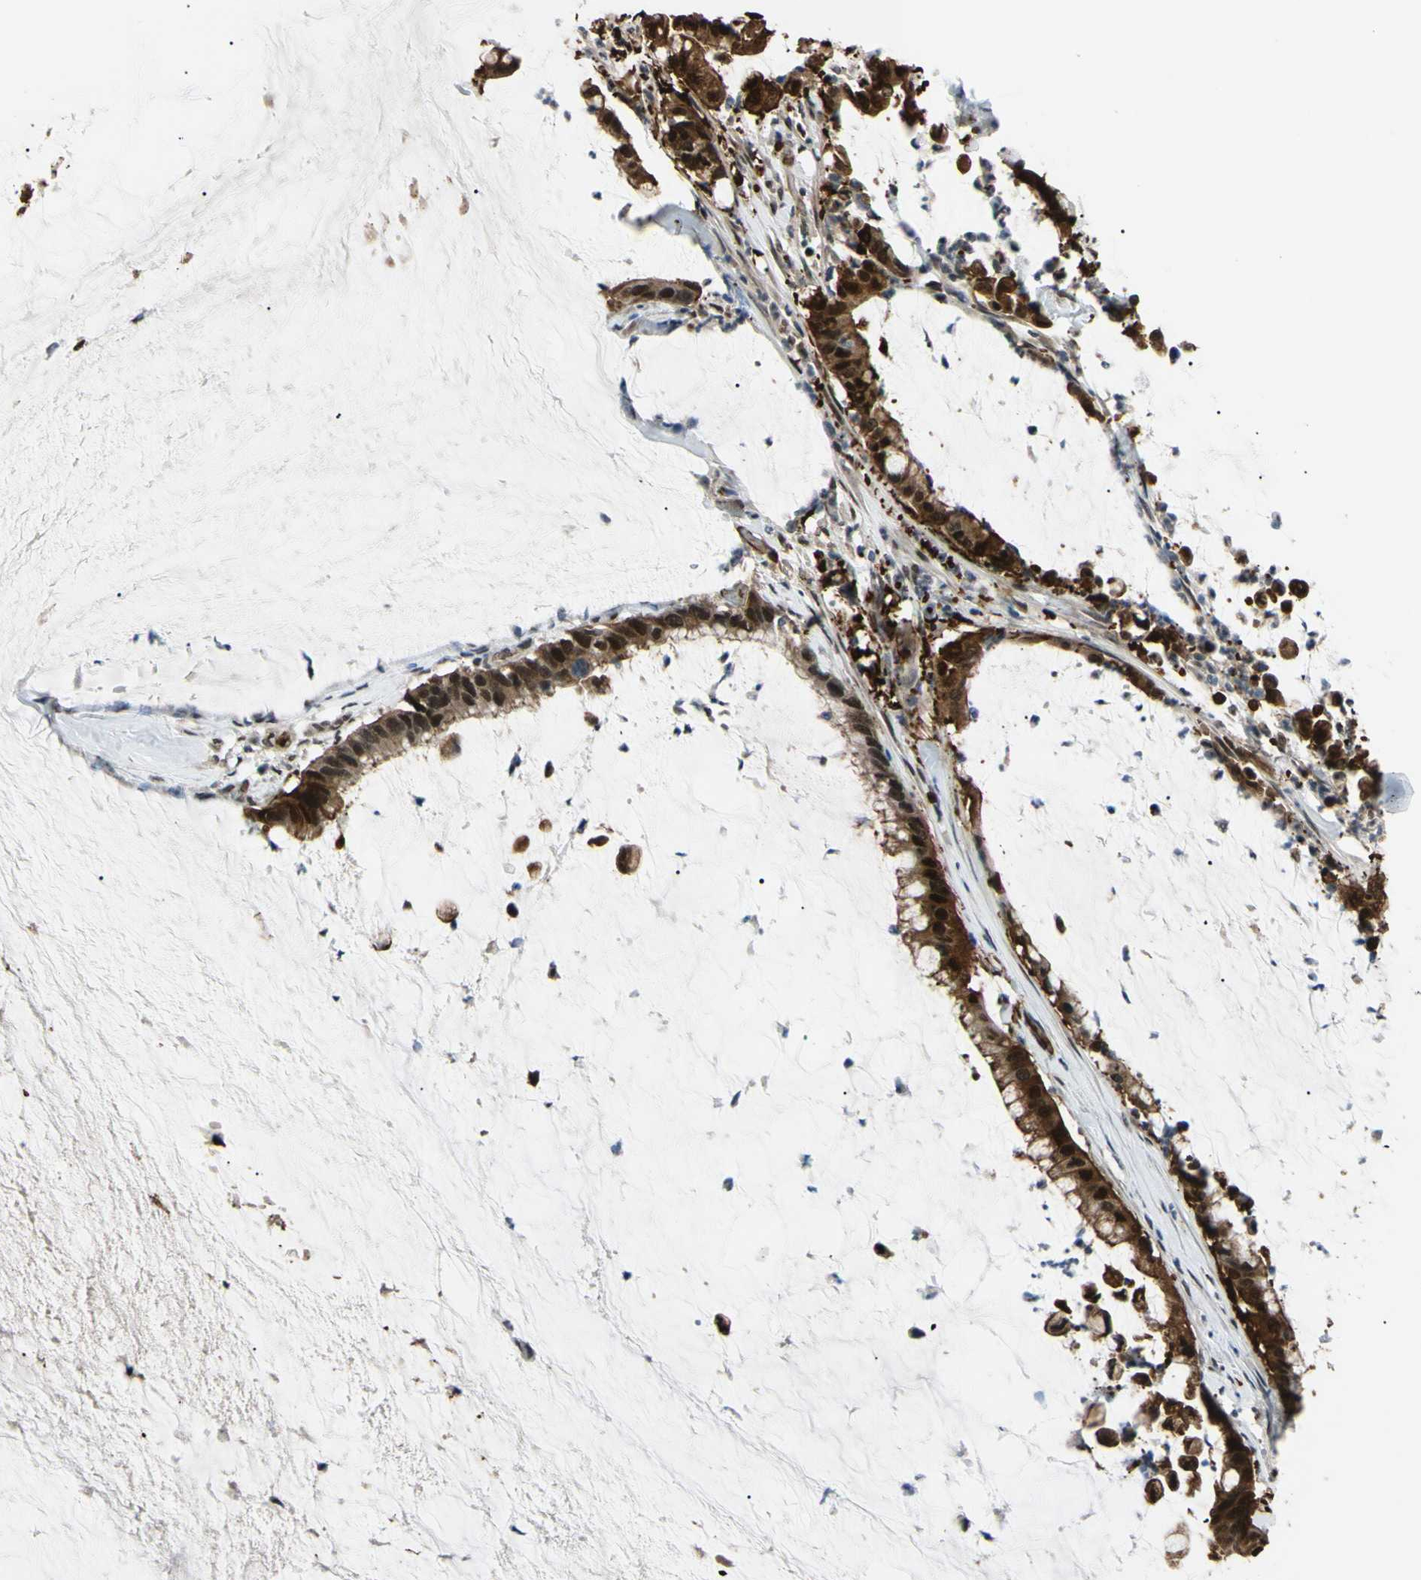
{"staining": {"intensity": "strong", "quantity": "25%-75%", "location": "cytoplasmic/membranous,nuclear"}, "tissue": "pancreatic cancer", "cell_type": "Tumor cells", "image_type": "cancer", "snomed": [{"axis": "morphology", "description": "Adenocarcinoma, NOS"}, {"axis": "topography", "description": "Pancreas"}], "caption": "This image demonstrates pancreatic adenocarcinoma stained with immunohistochemistry to label a protein in brown. The cytoplasmic/membranous and nuclear of tumor cells show strong positivity for the protein. Nuclei are counter-stained blue.", "gene": "THAP12", "patient": {"sex": "male", "age": 41}}